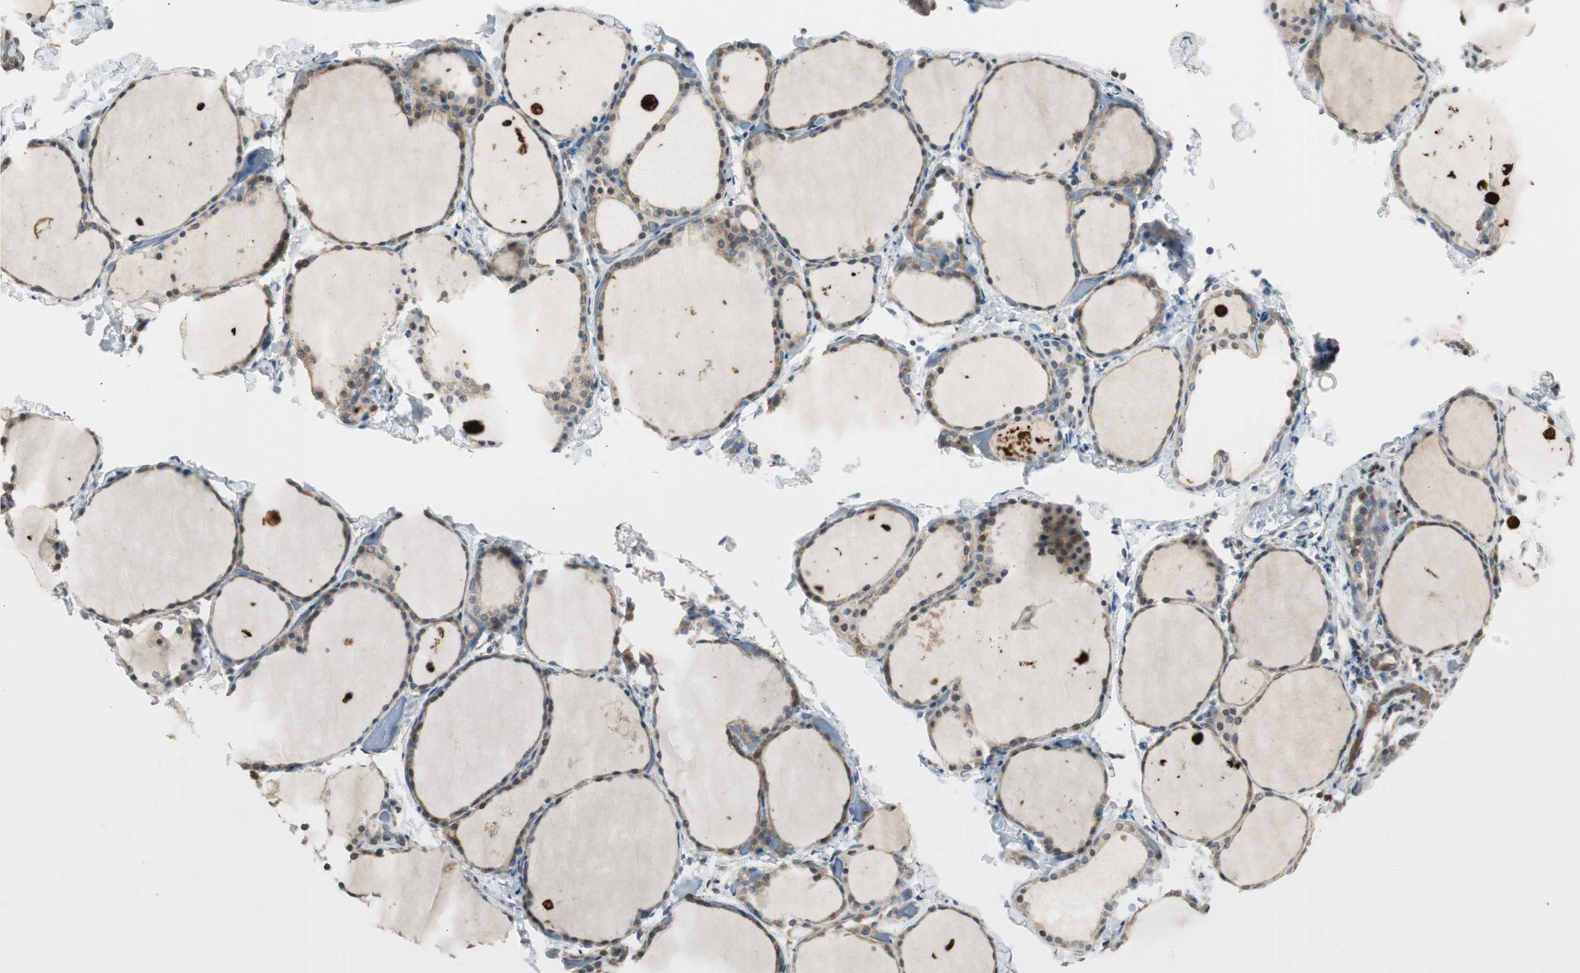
{"staining": {"intensity": "moderate", "quantity": ">75%", "location": "cytoplasmic/membranous"}, "tissue": "thyroid gland", "cell_type": "Glandular cells", "image_type": "normal", "snomed": [{"axis": "morphology", "description": "Normal tissue, NOS"}, {"axis": "morphology", "description": "Papillary adenocarcinoma, NOS"}, {"axis": "topography", "description": "Thyroid gland"}], "caption": "Protein expression analysis of unremarkable human thyroid gland reveals moderate cytoplasmic/membranous expression in about >75% of glandular cells.", "gene": "PFDN5", "patient": {"sex": "female", "age": 30}}